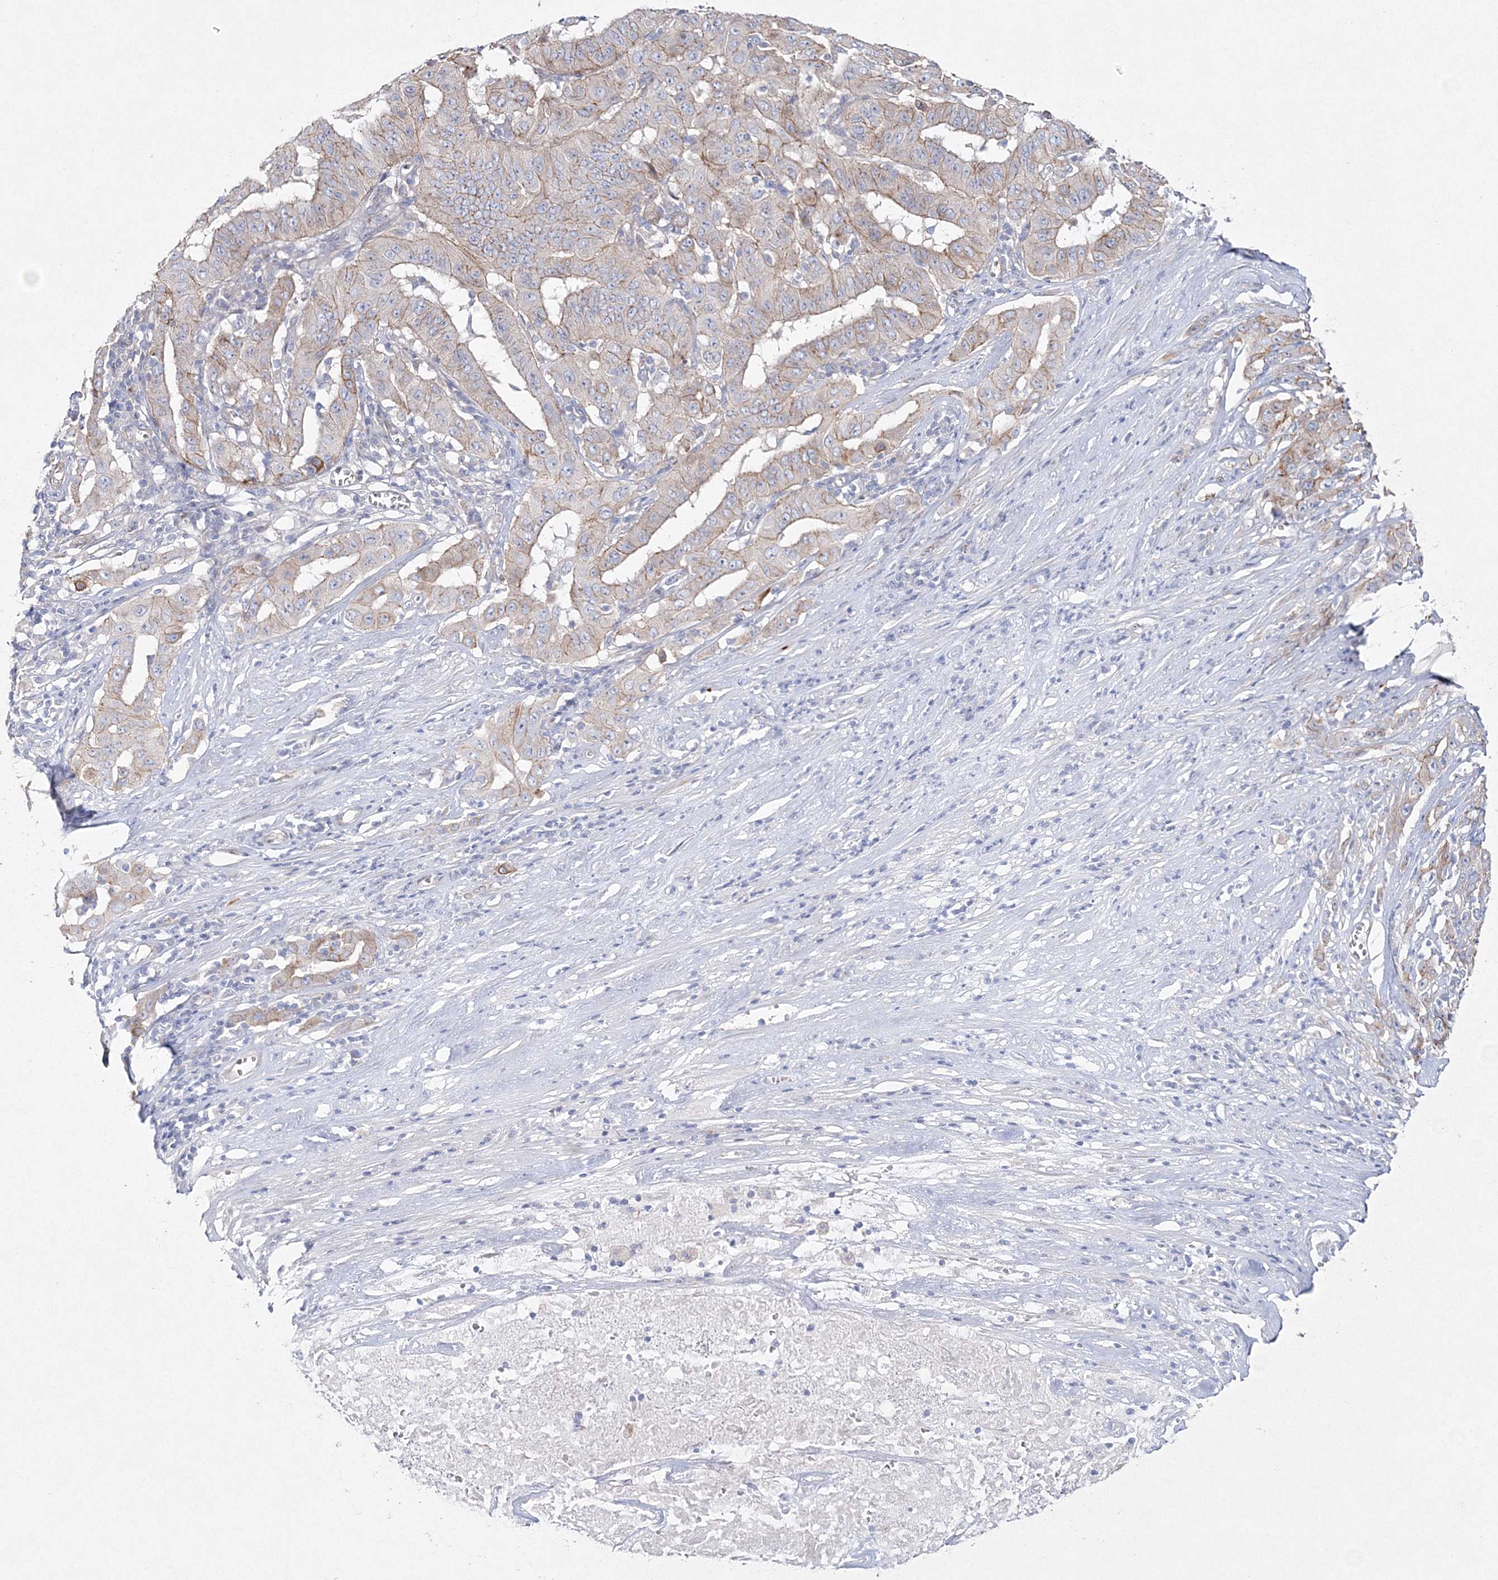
{"staining": {"intensity": "weak", "quantity": ">75%", "location": "cytoplasmic/membranous"}, "tissue": "pancreatic cancer", "cell_type": "Tumor cells", "image_type": "cancer", "snomed": [{"axis": "morphology", "description": "Adenocarcinoma, NOS"}, {"axis": "topography", "description": "Pancreas"}], "caption": "Pancreatic adenocarcinoma stained with immunohistochemistry exhibits weak cytoplasmic/membranous expression in about >75% of tumor cells.", "gene": "NAA40", "patient": {"sex": "male", "age": 63}}